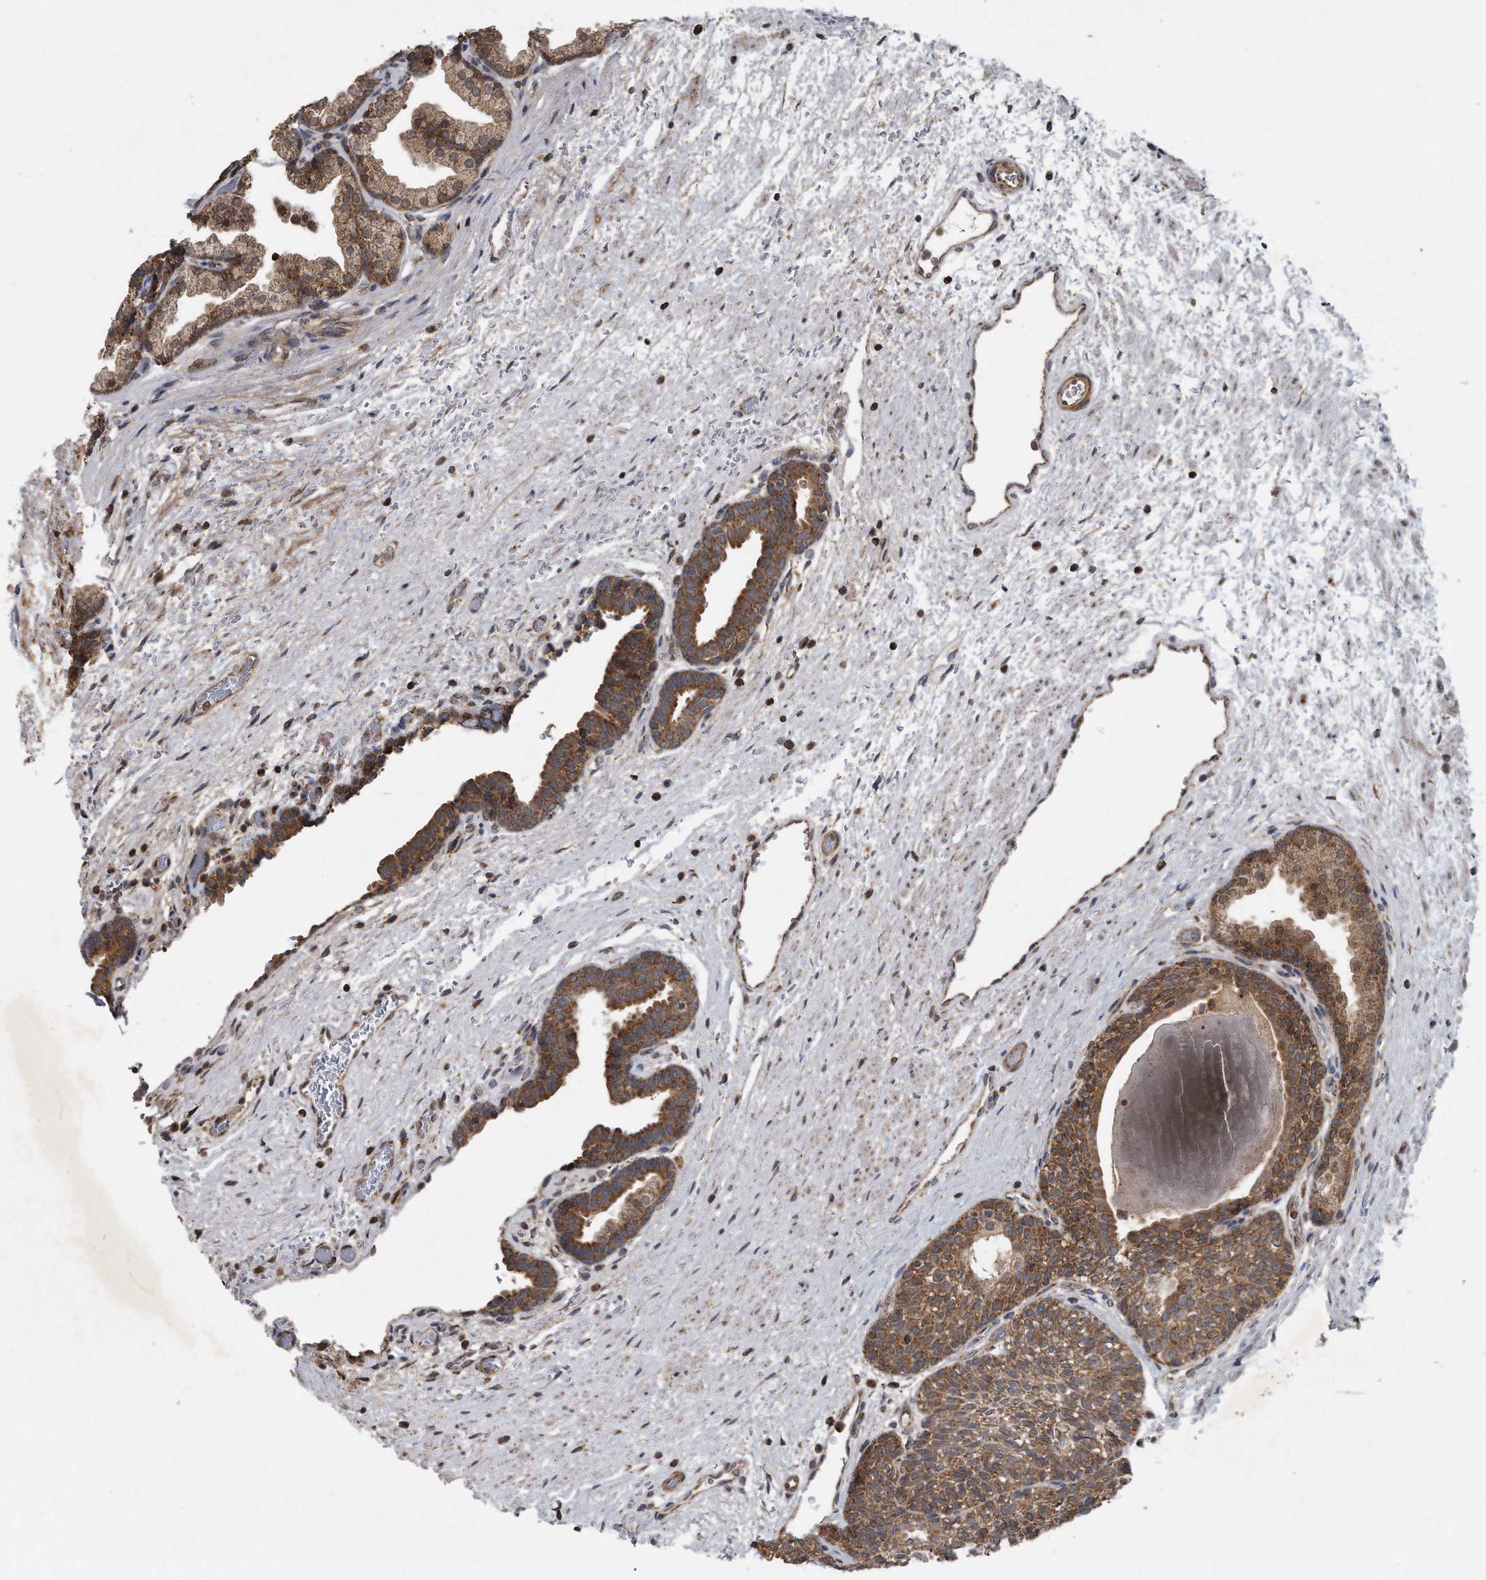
{"staining": {"intensity": "strong", "quantity": ">75%", "location": "cytoplasmic/membranous"}, "tissue": "prostate", "cell_type": "Glandular cells", "image_type": "normal", "snomed": [{"axis": "morphology", "description": "Normal tissue, NOS"}, {"axis": "topography", "description": "Prostate"}], "caption": "Immunohistochemistry (IHC) image of unremarkable prostate stained for a protein (brown), which reveals high levels of strong cytoplasmic/membranous expression in about >75% of glandular cells.", "gene": "ALPK2", "patient": {"sex": "male", "age": 48}}